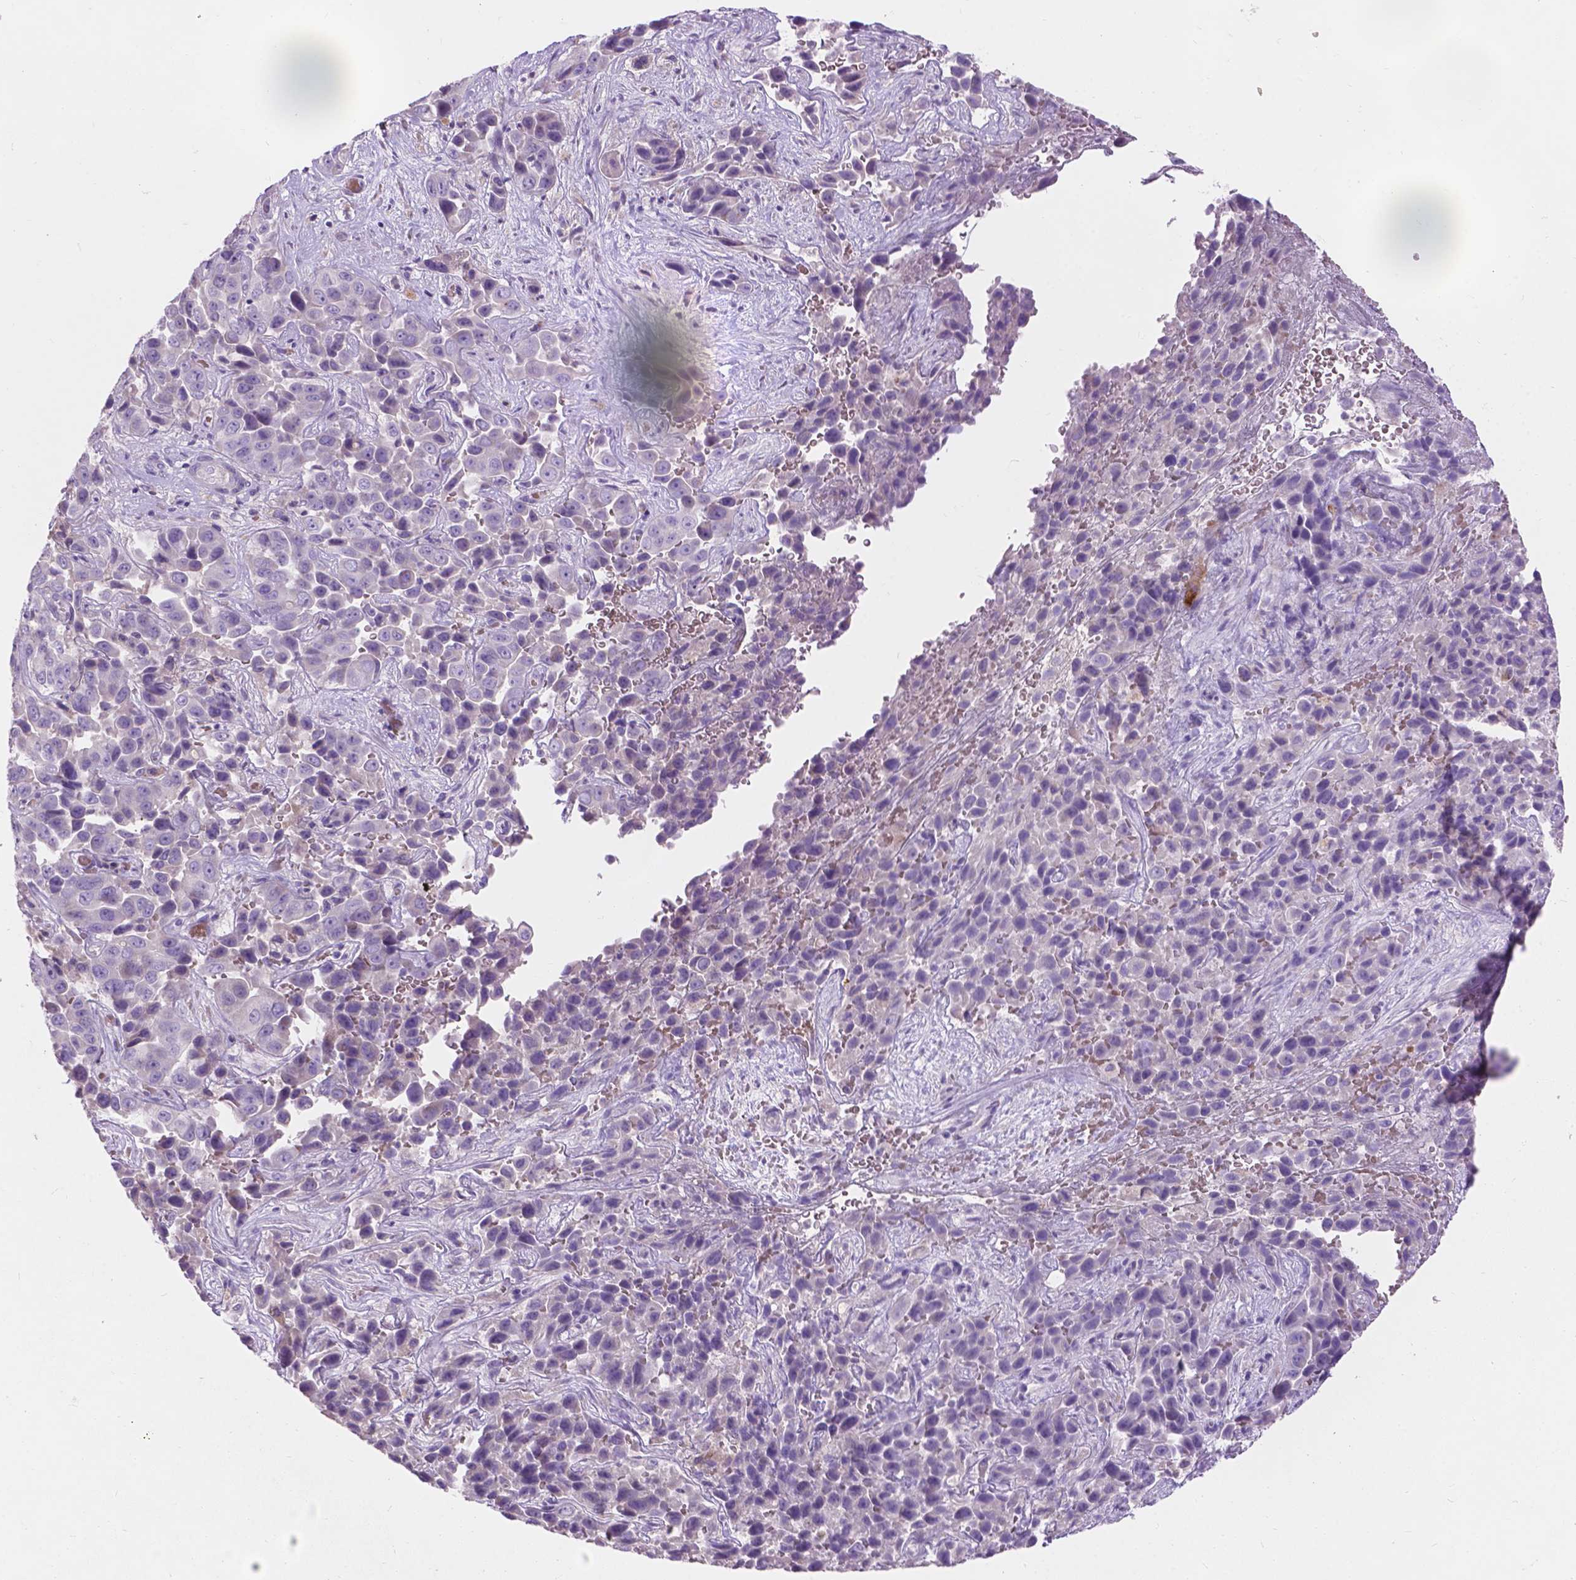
{"staining": {"intensity": "negative", "quantity": "none", "location": "none"}, "tissue": "liver cancer", "cell_type": "Tumor cells", "image_type": "cancer", "snomed": [{"axis": "morphology", "description": "Cholangiocarcinoma"}, {"axis": "topography", "description": "Liver"}], "caption": "A histopathology image of human cholangiocarcinoma (liver) is negative for staining in tumor cells.", "gene": "NOXO1", "patient": {"sex": "female", "age": 52}}